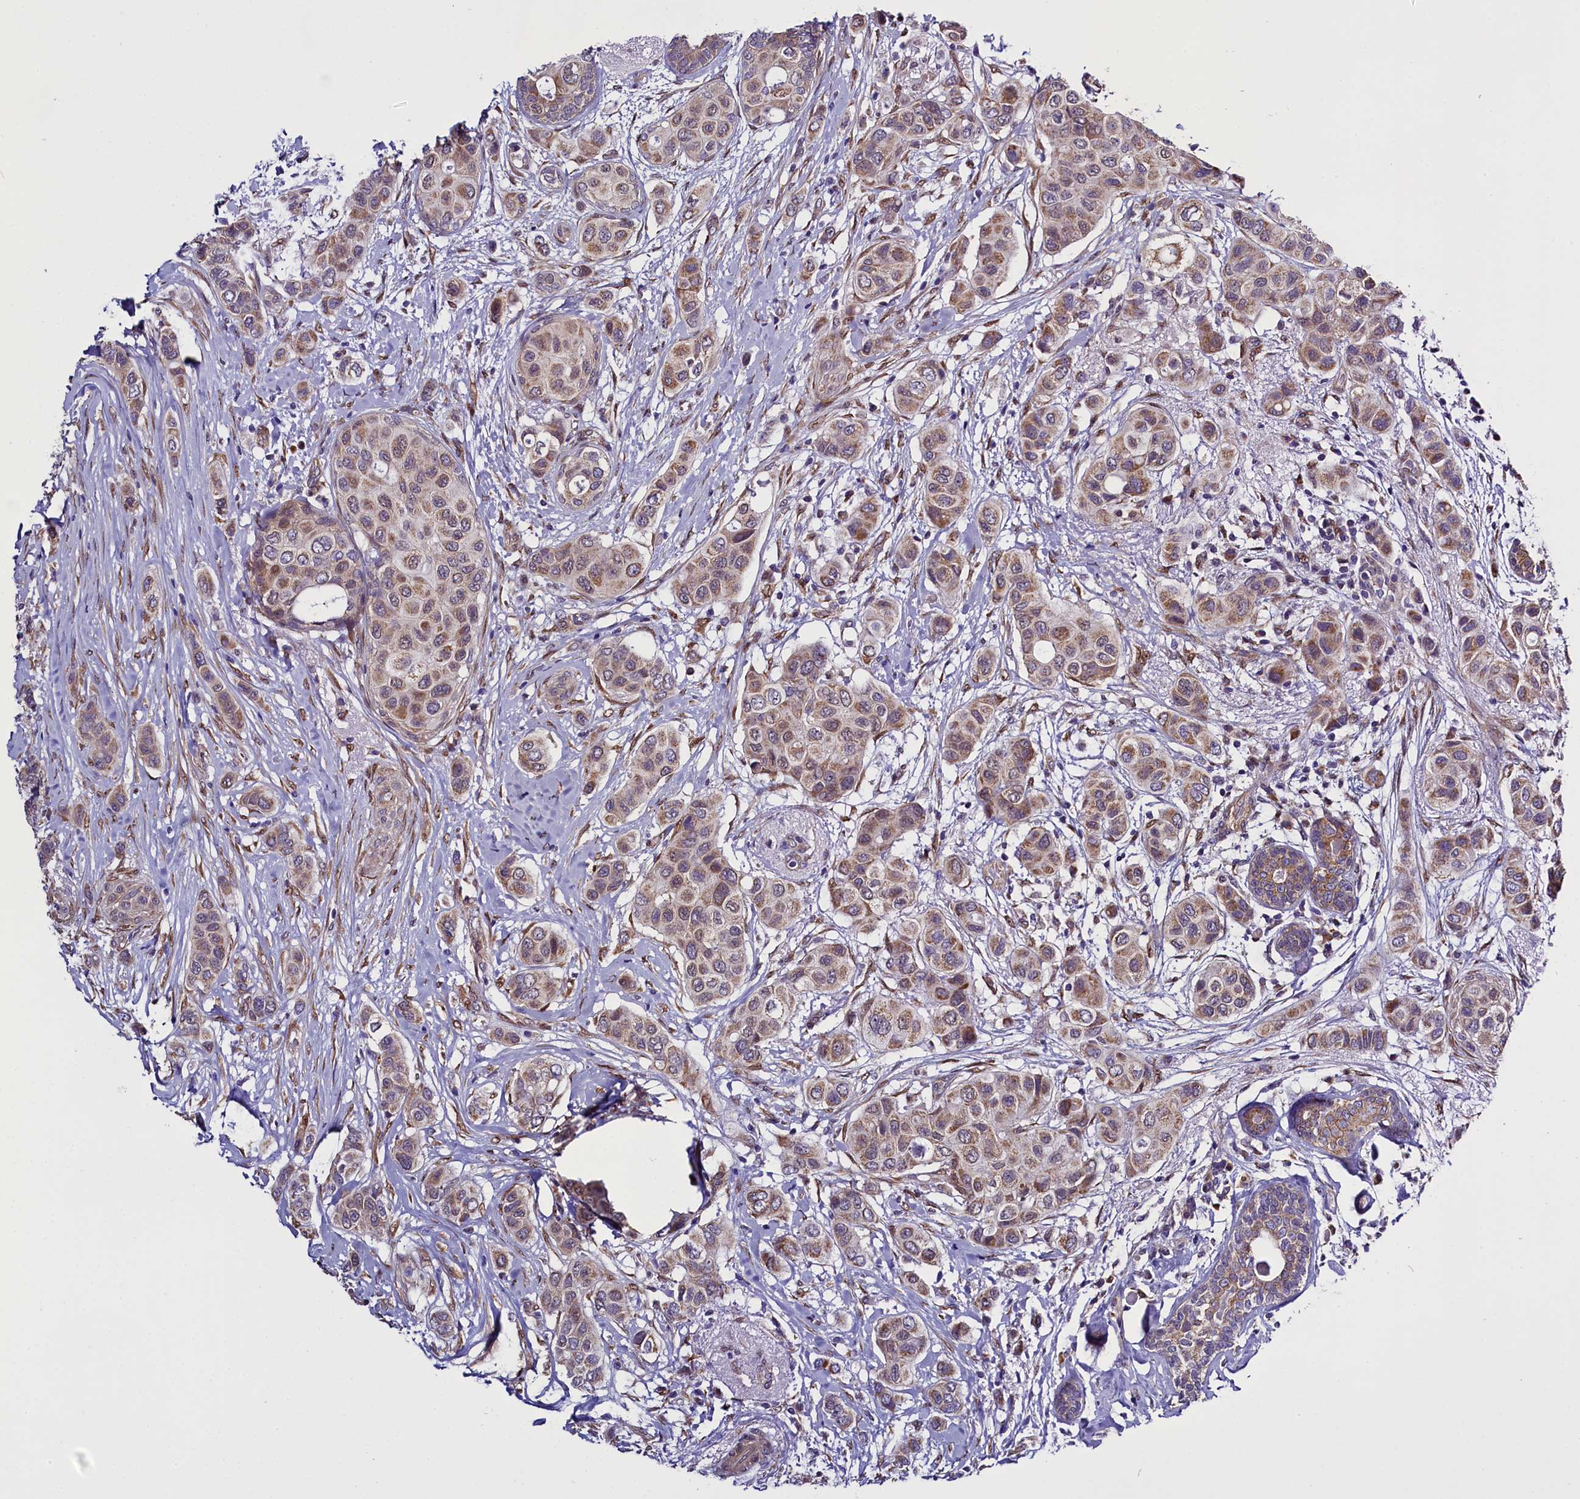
{"staining": {"intensity": "moderate", "quantity": ">75%", "location": "cytoplasmic/membranous"}, "tissue": "breast cancer", "cell_type": "Tumor cells", "image_type": "cancer", "snomed": [{"axis": "morphology", "description": "Lobular carcinoma"}, {"axis": "topography", "description": "Breast"}], "caption": "This image shows IHC staining of lobular carcinoma (breast), with medium moderate cytoplasmic/membranous expression in approximately >75% of tumor cells.", "gene": "UACA", "patient": {"sex": "female", "age": 51}}